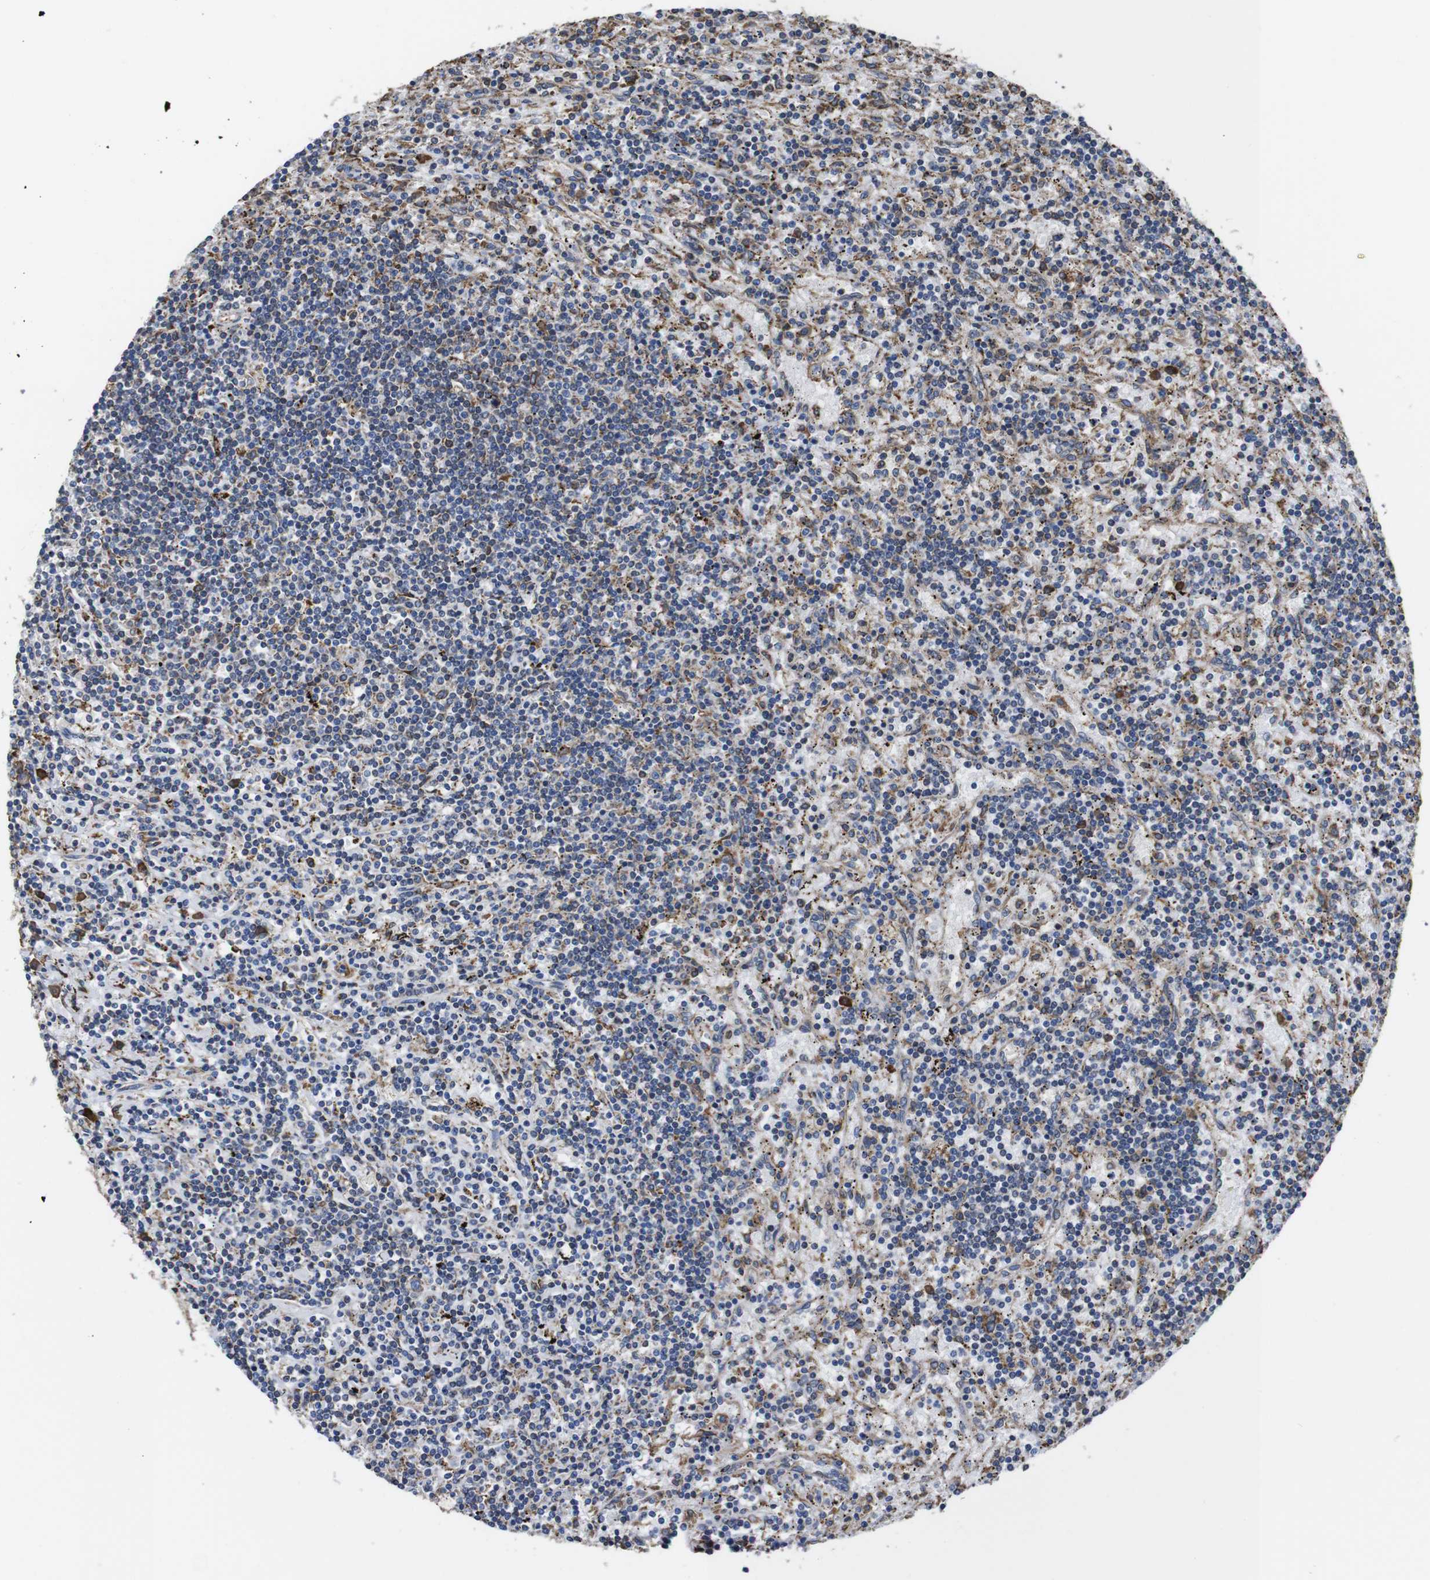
{"staining": {"intensity": "moderate", "quantity": "<25%", "location": "cytoplasmic/membranous"}, "tissue": "lymphoma", "cell_type": "Tumor cells", "image_type": "cancer", "snomed": [{"axis": "morphology", "description": "Malignant lymphoma, non-Hodgkin's type, Low grade"}, {"axis": "topography", "description": "Spleen"}], "caption": "Low-grade malignant lymphoma, non-Hodgkin's type tissue shows moderate cytoplasmic/membranous positivity in approximately <25% of tumor cells", "gene": "PPIB", "patient": {"sex": "male", "age": 76}}